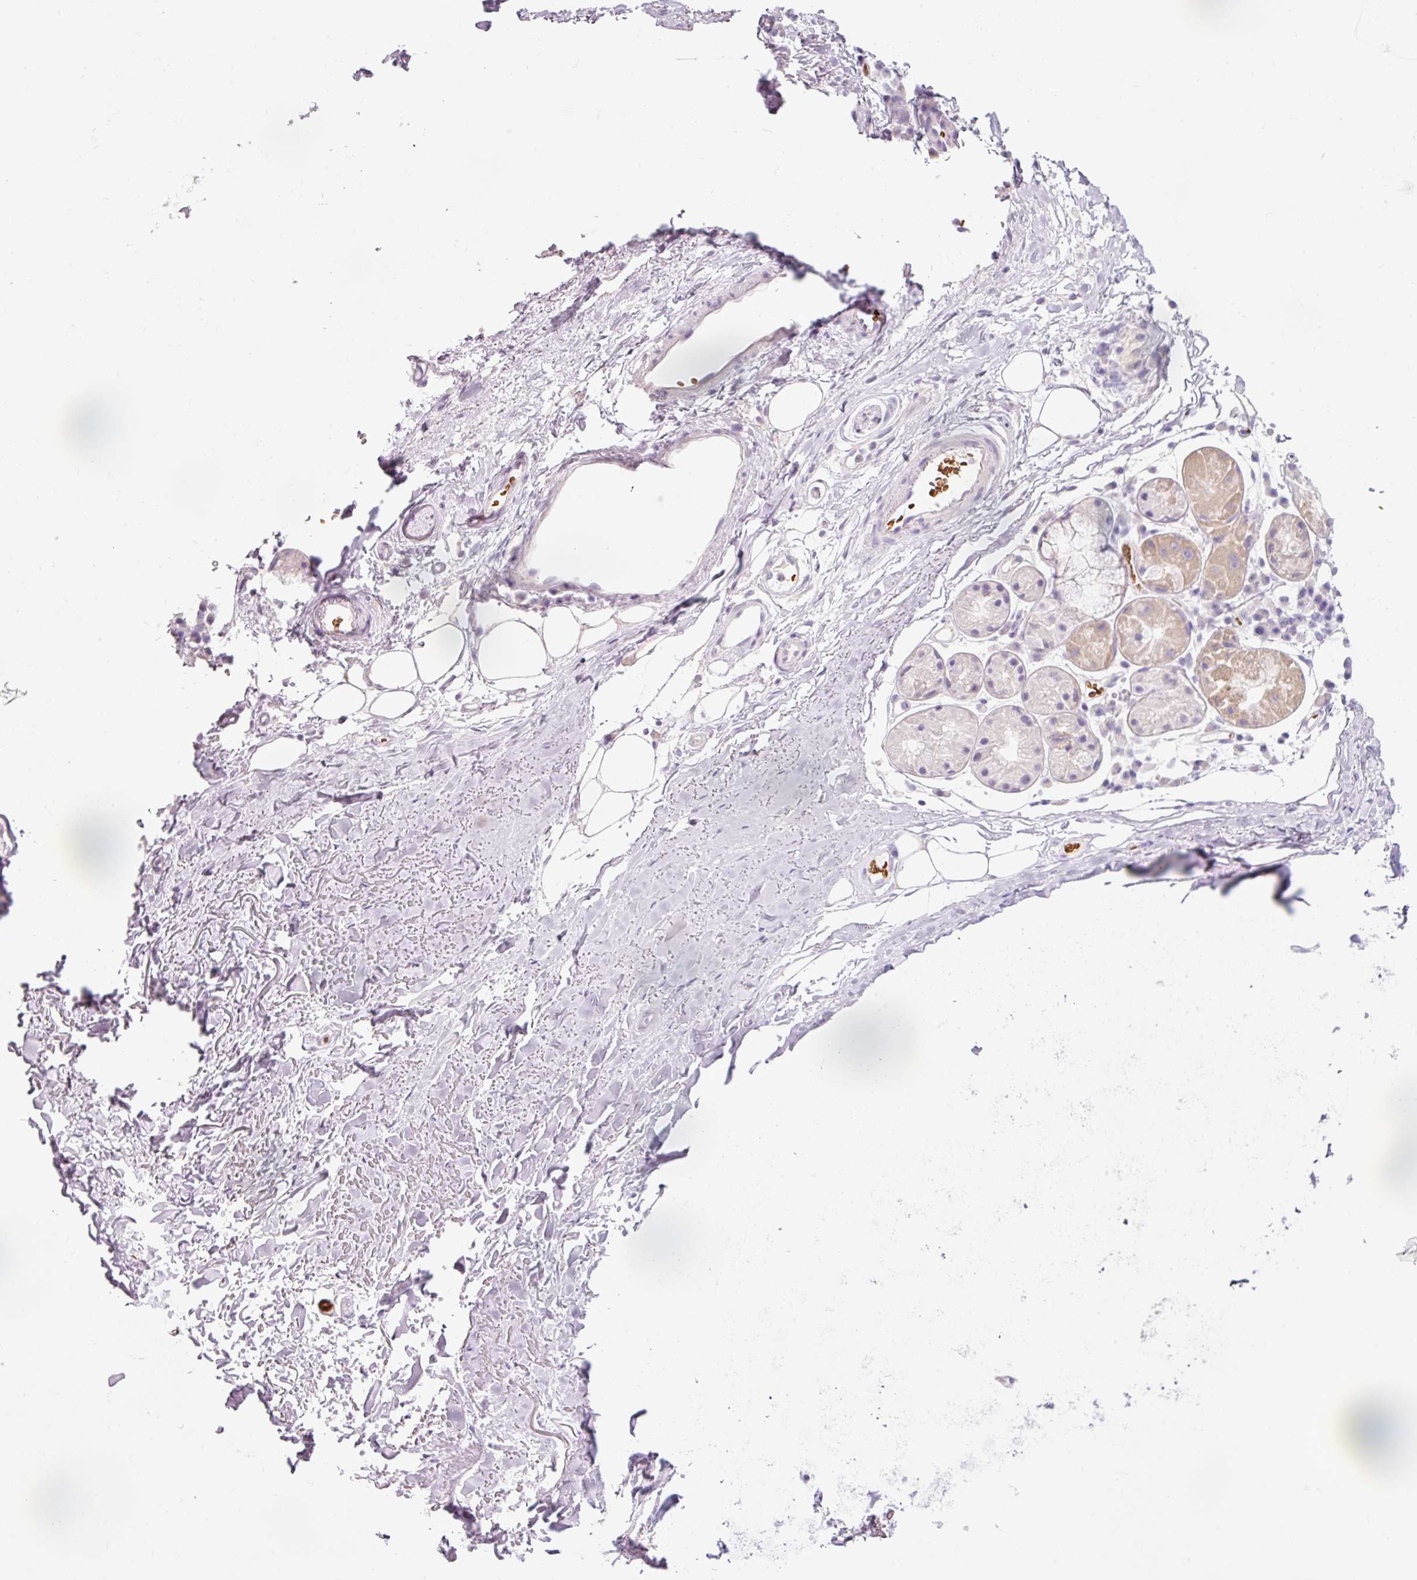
{"staining": {"intensity": "negative", "quantity": "none", "location": "none"}, "tissue": "adipose tissue", "cell_type": "Adipocytes", "image_type": "normal", "snomed": [{"axis": "morphology", "description": "Normal tissue, NOS"}, {"axis": "topography", "description": "Cartilage tissue"}], "caption": "Immunohistochemical staining of unremarkable adipose tissue demonstrates no significant staining in adipocytes.", "gene": "DHRS11", "patient": {"sex": "male", "age": 80}}